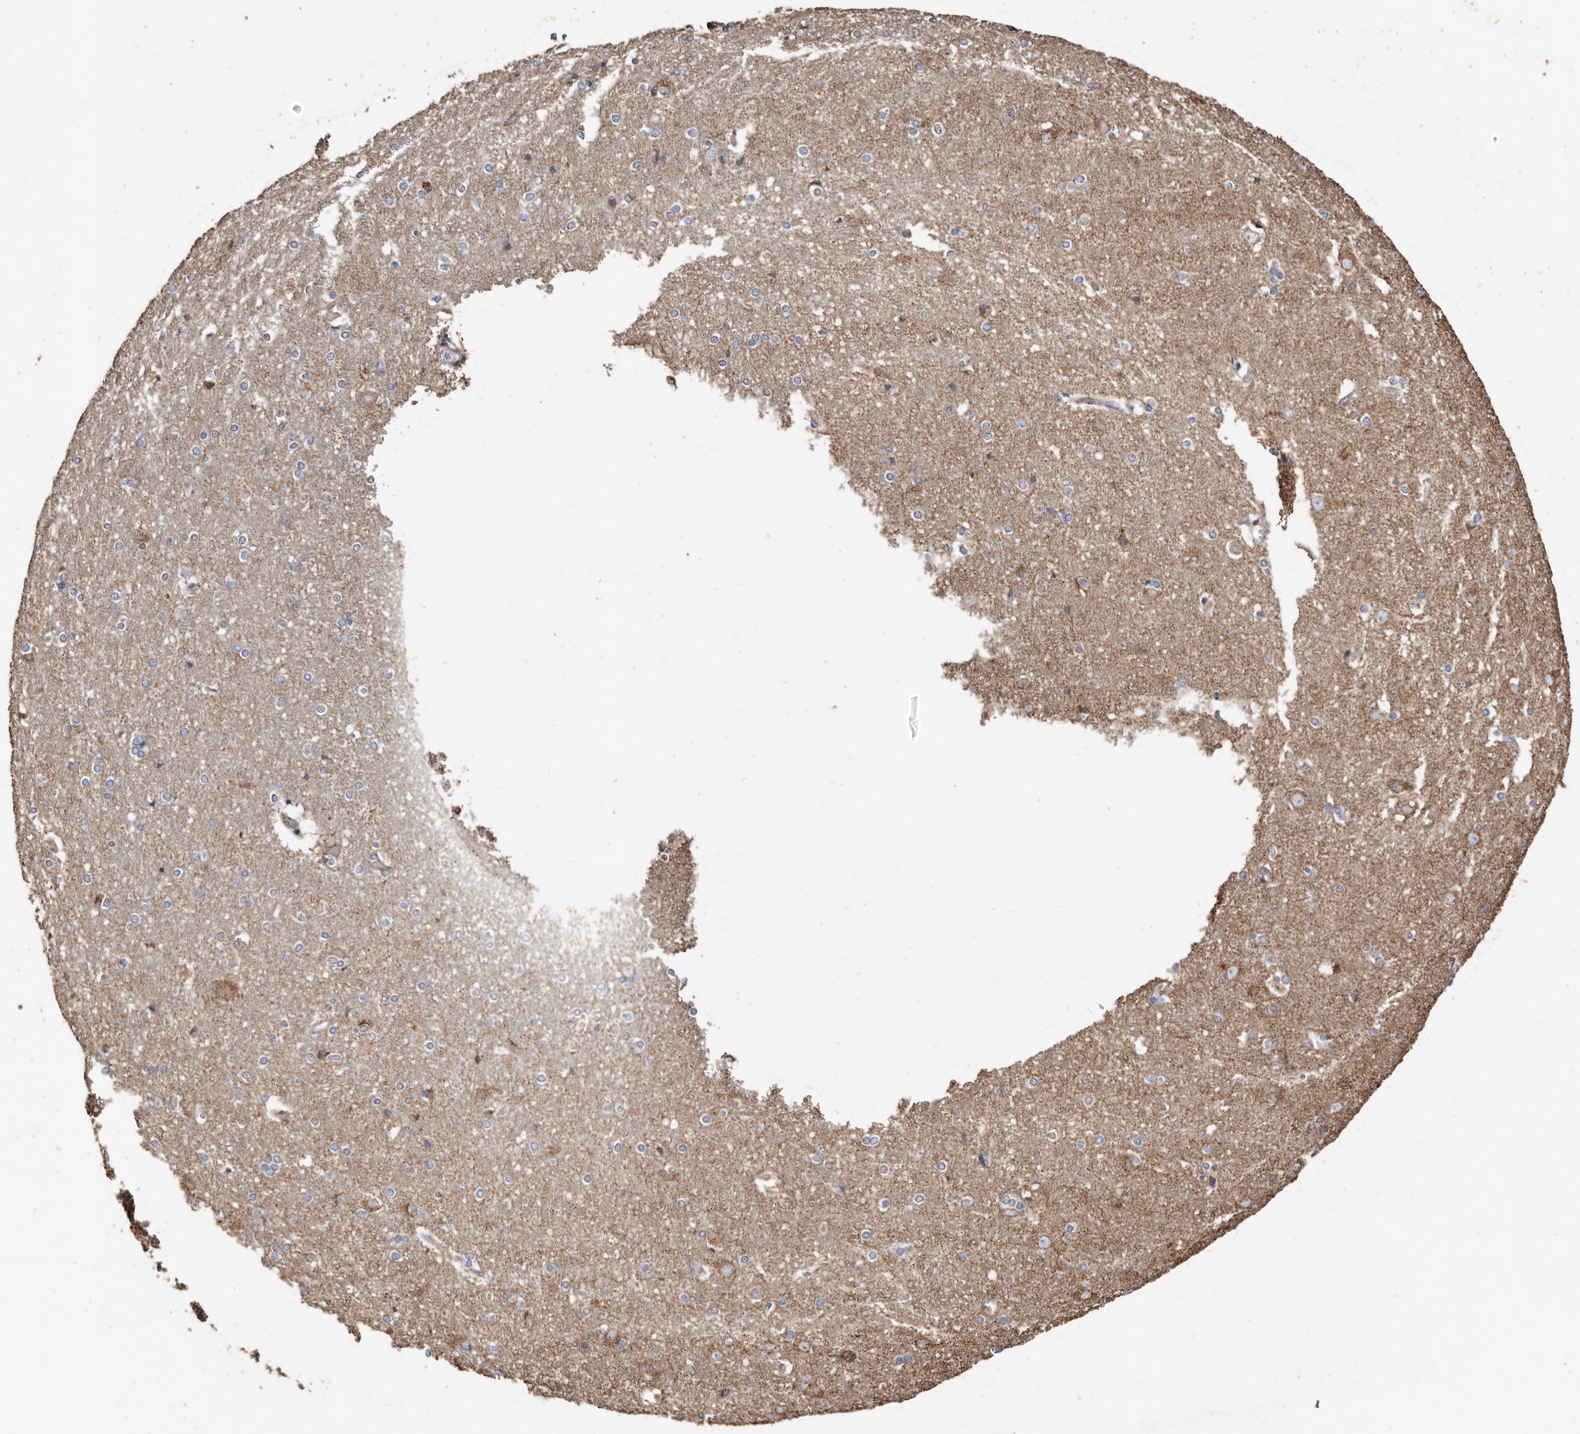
{"staining": {"intensity": "weak", "quantity": ">75%", "location": "cytoplasmic/membranous"}, "tissue": "cerebral cortex", "cell_type": "Endothelial cells", "image_type": "normal", "snomed": [{"axis": "morphology", "description": "Normal tissue, NOS"}, {"axis": "topography", "description": "Cerebral cortex"}], "caption": "Immunohistochemistry staining of unremarkable cerebral cortex, which displays low levels of weak cytoplasmic/membranous positivity in approximately >75% of endothelial cells indicating weak cytoplasmic/membranous protein positivity. The staining was performed using DAB (brown) for protein detection and nuclei were counterstained in hematoxylin (blue).", "gene": "OSGIN2", "patient": {"sex": "male", "age": 54}}